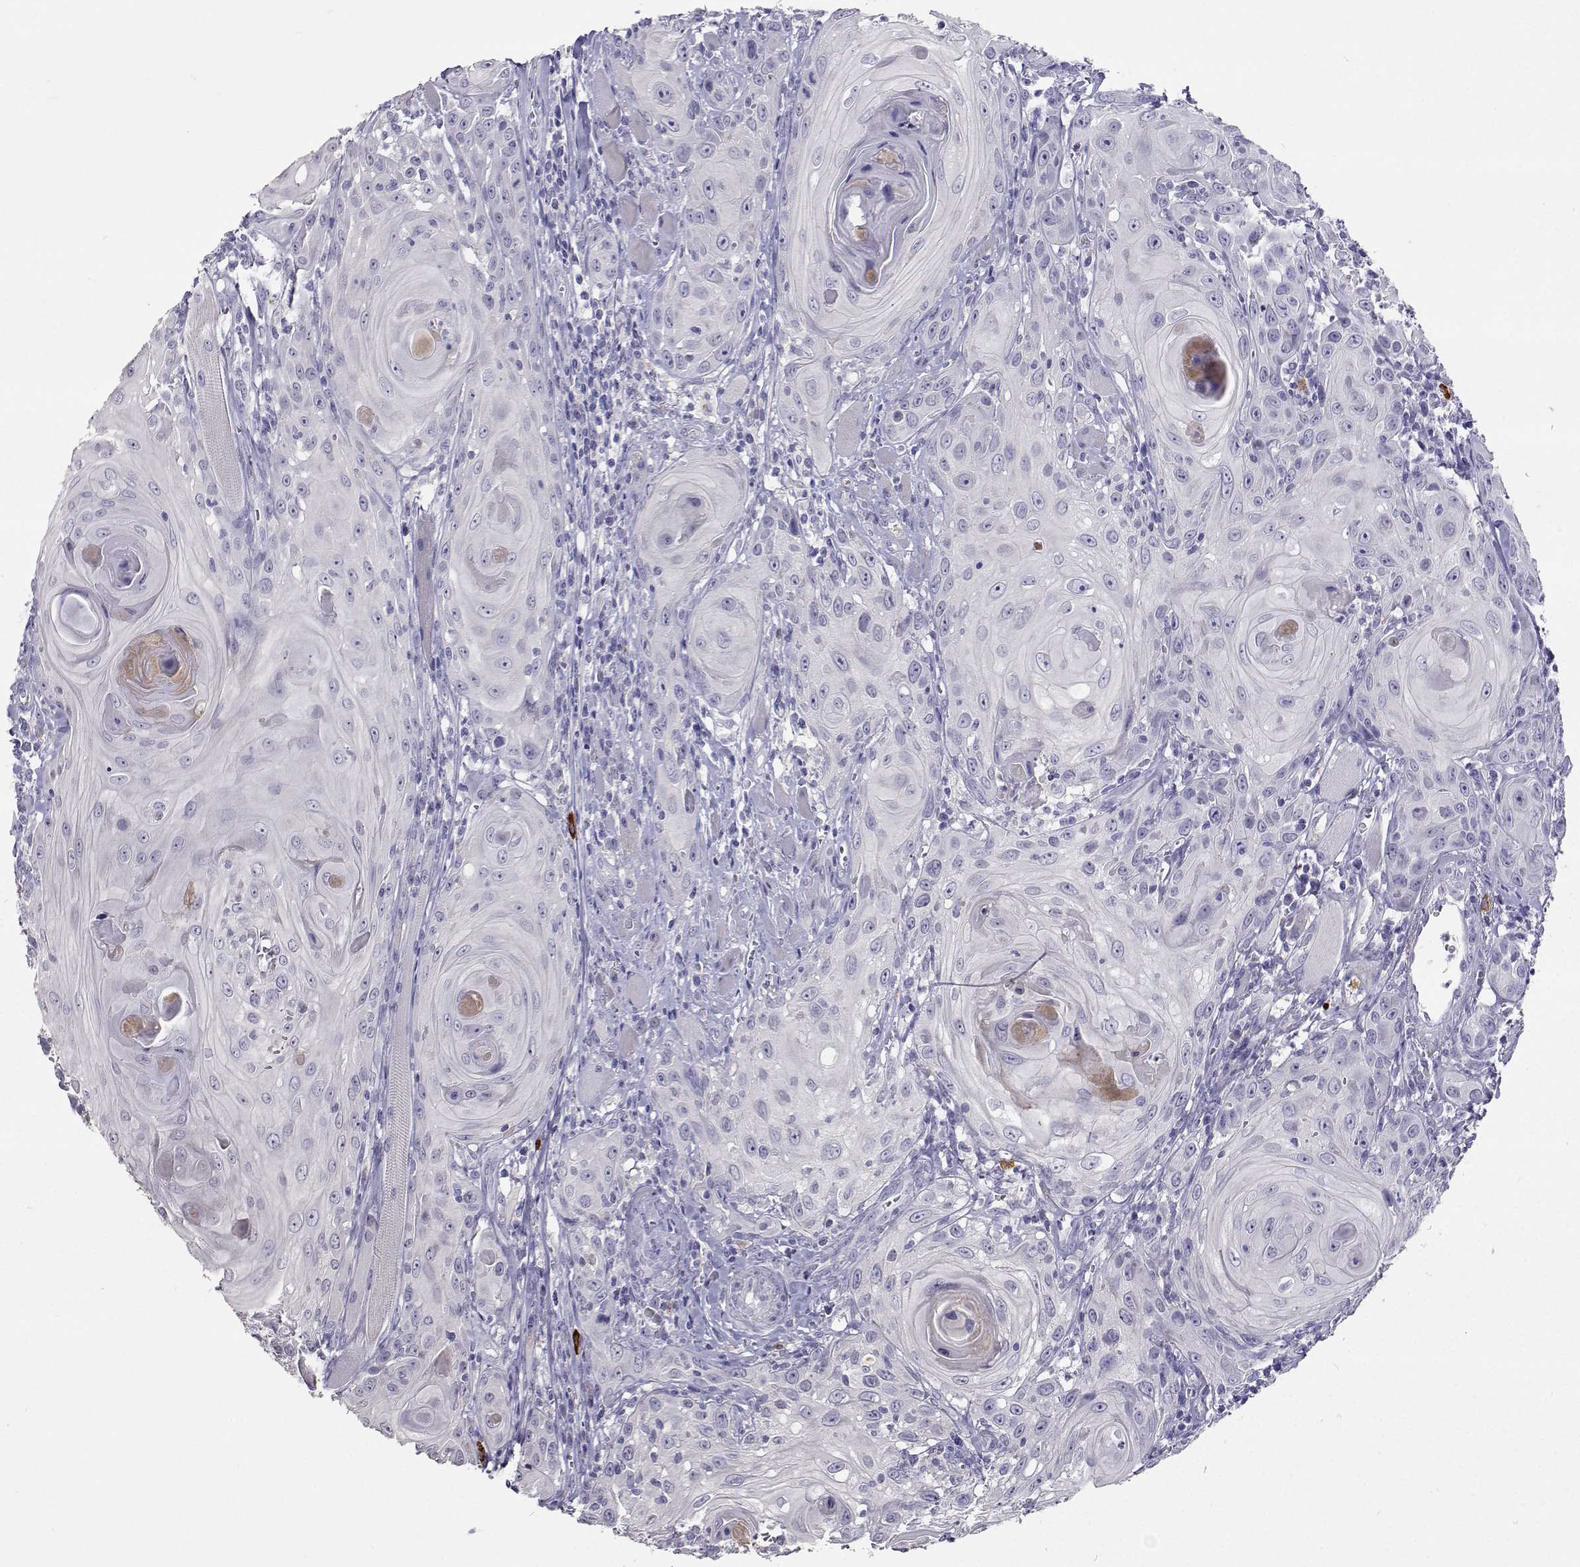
{"staining": {"intensity": "negative", "quantity": "none", "location": "none"}, "tissue": "head and neck cancer", "cell_type": "Tumor cells", "image_type": "cancer", "snomed": [{"axis": "morphology", "description": "Squamous cell carcinoma, NOS"}, {"axis": "topography", "description": "Head-Neck"}], "caption": "A high-resolution image shows IHC staining of head and neck cancer, which demonstrates no significant expression in tumor cells.", "gene": "CFAP44", "patient": {"sex": "female", "age": 80}}